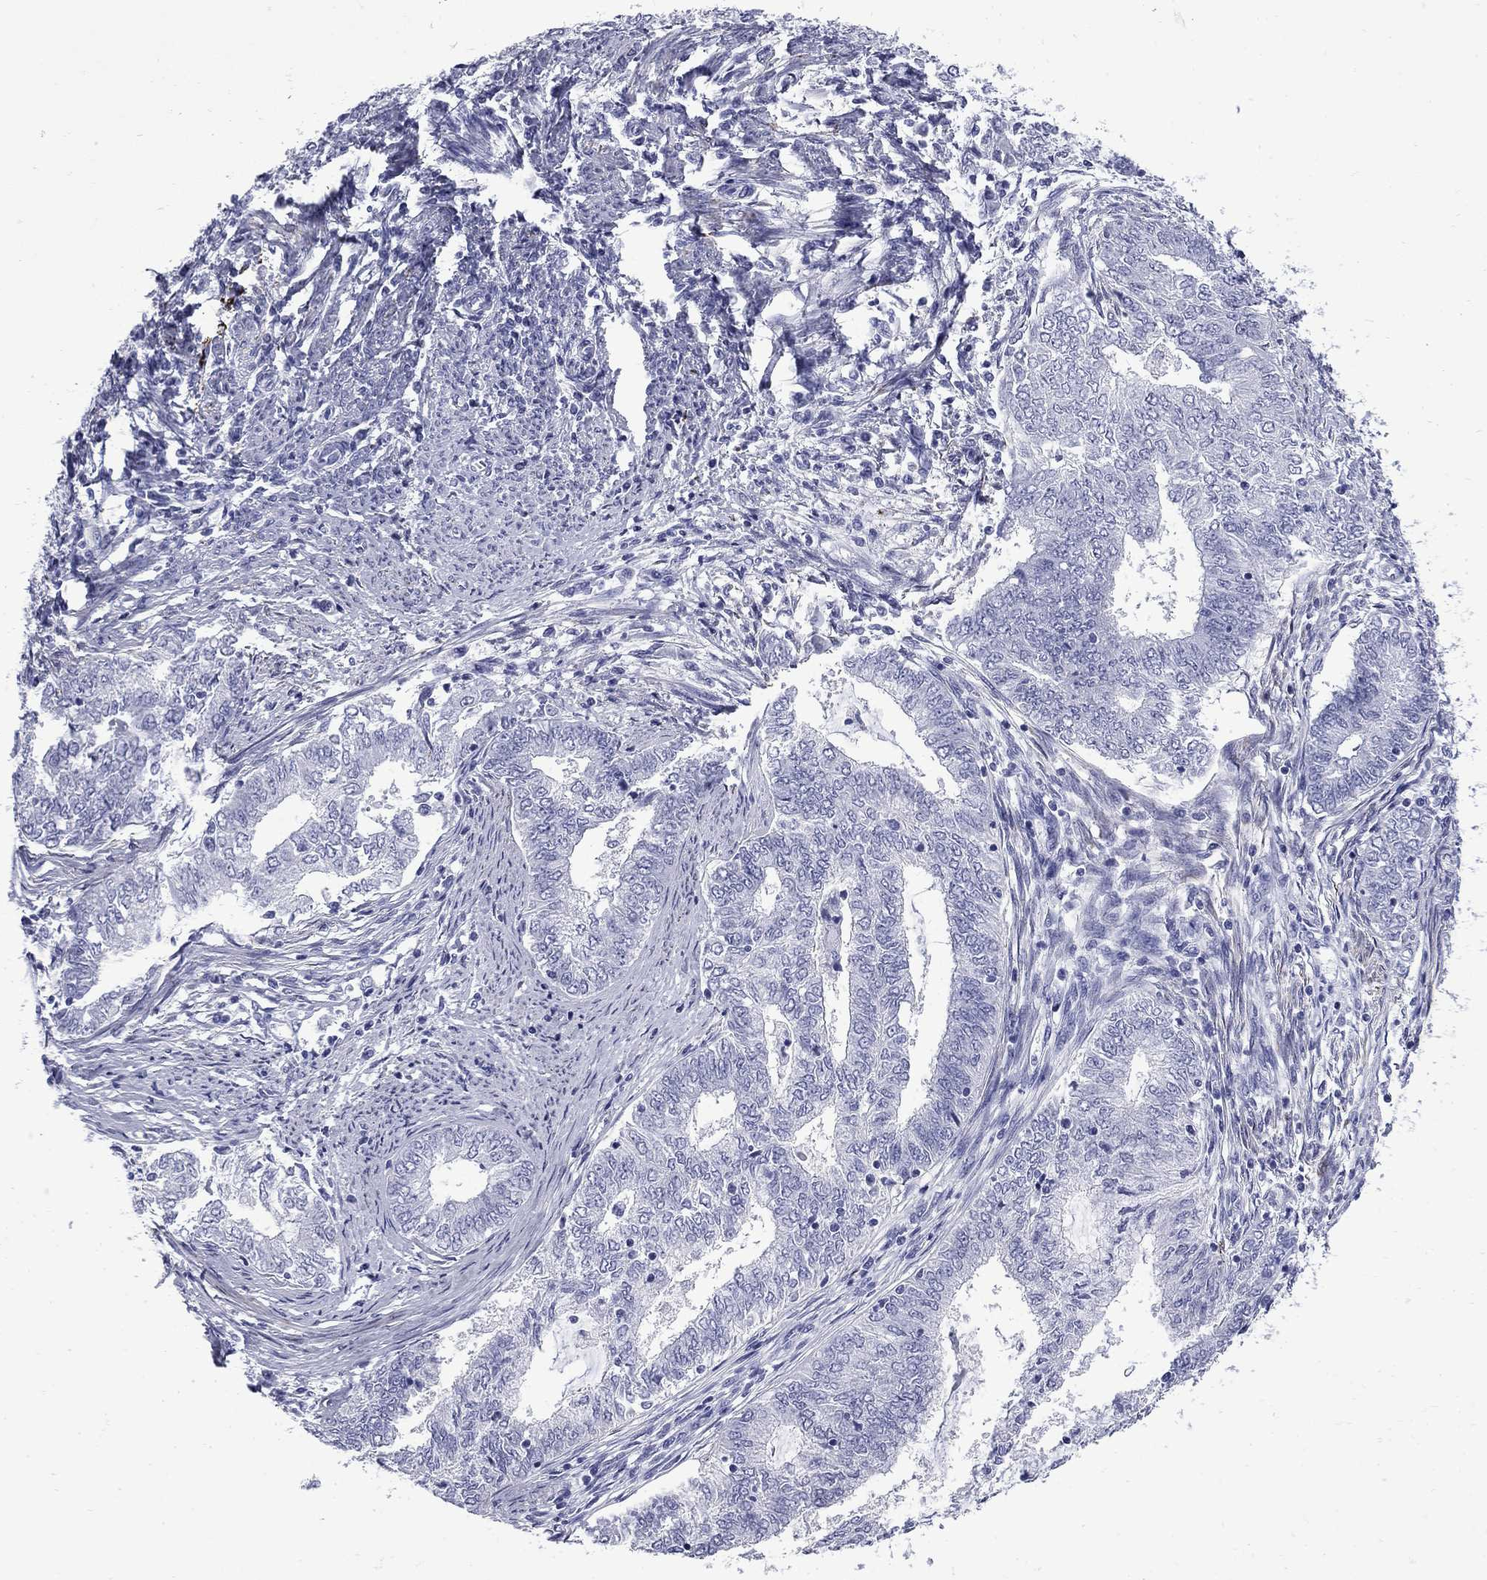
{"staining": {"intensity": "negative", "quantity": "none", "location": "none"}, "tissue": "endometrial cancer", "cell_type": "Tumor cells", "image_type": "cancer", "snomed": [{"axis": "morphology", "description": "Adenocarcinoma, NOS"}, {"axis": "topography", "description": "Endometrium"}], "caption": "An image of human endometrial adenocarcinoma is negative for staining in tumor cells.", "gene": "MGARP", "patient": {"sex": "female", "age": 62}}